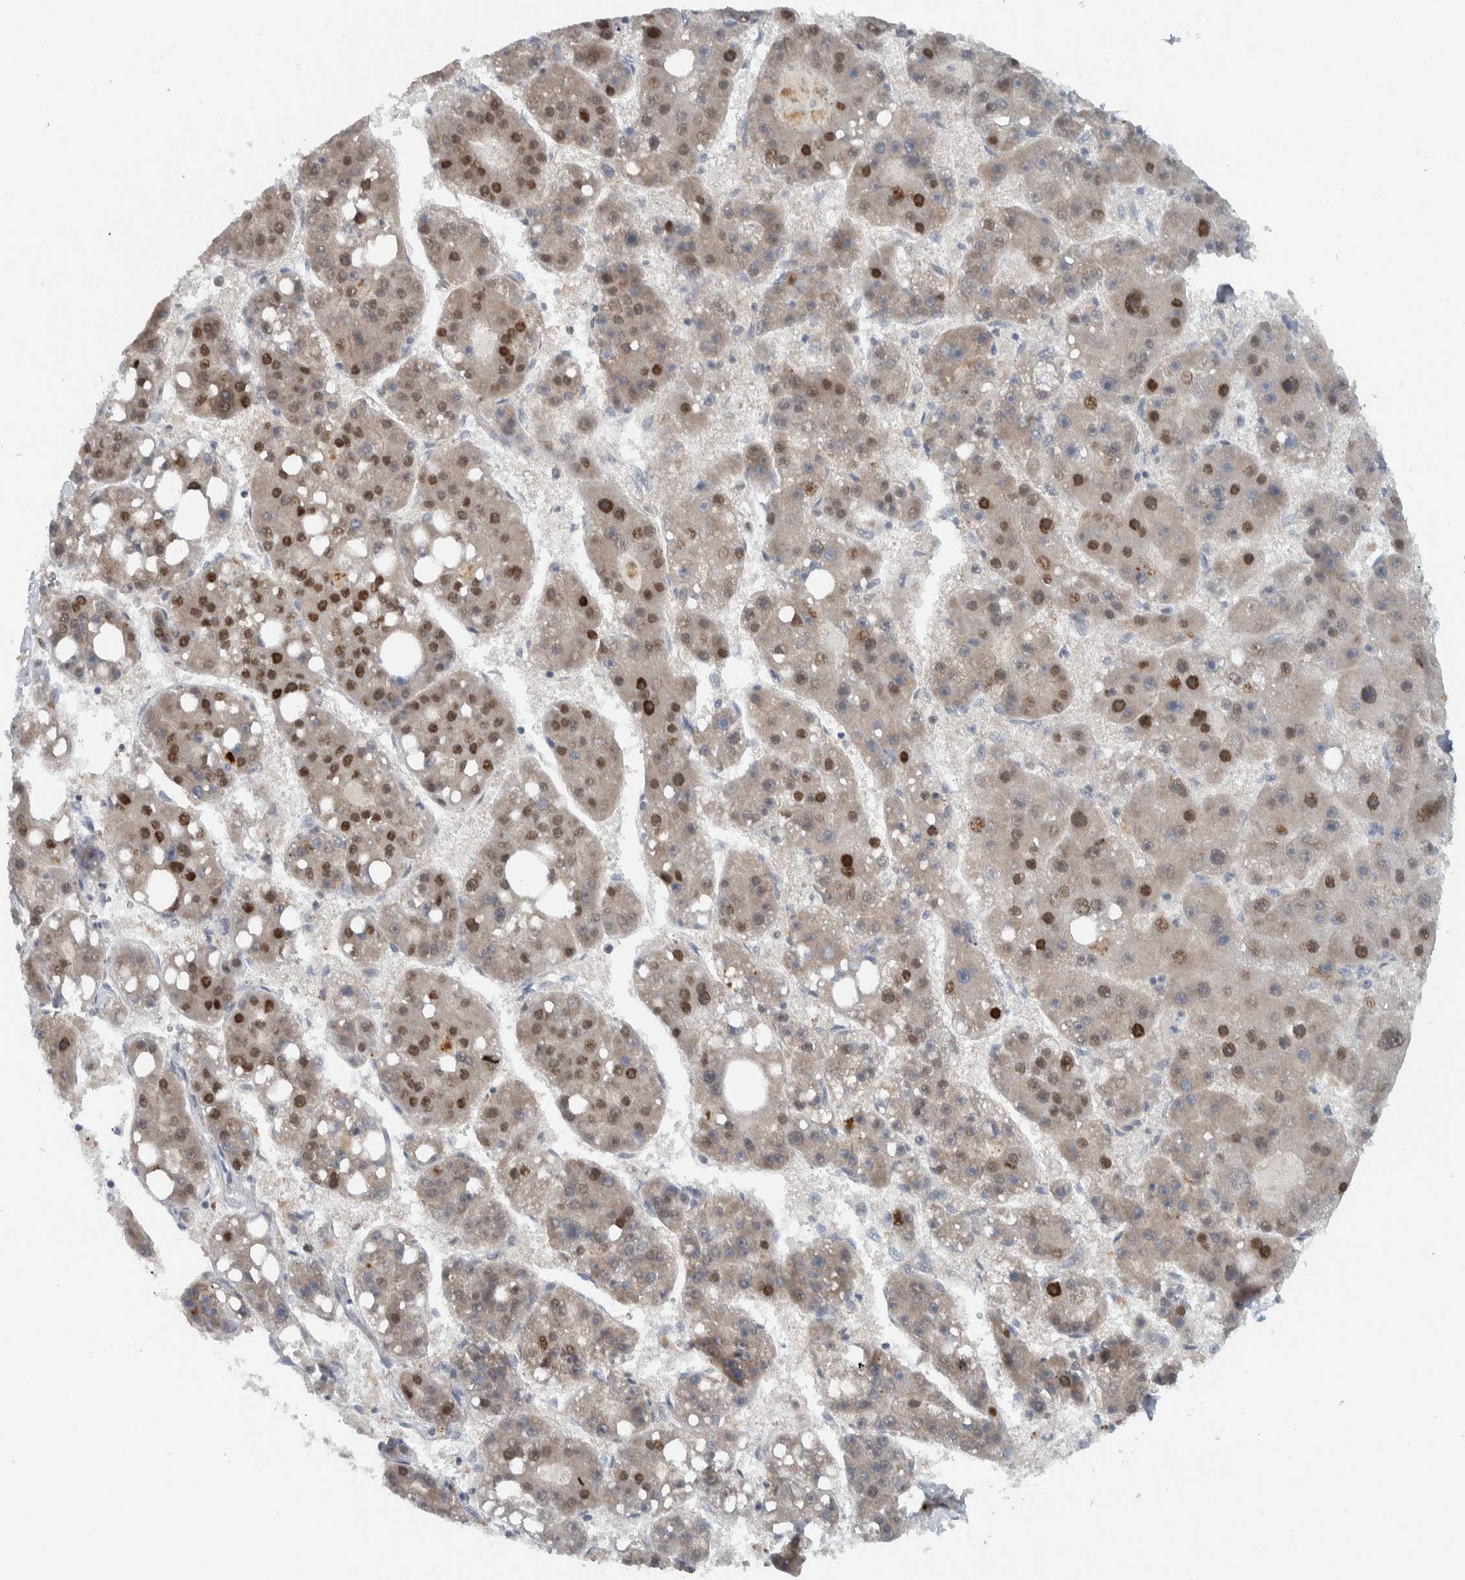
{"staining": {"intensity": "strong", "quantity": "25%-75%", "location": "nuclear"}, "tissue": "liver cancer", "cell_type": "Tumor cells", "image_type": "cancer", "snomed": [{"axis": "morphology", "description": "Carcinoma, Hepatocellular, NOS"}, {"axis": "topography", "description": "Liver"}], "caption": "This photomicrograph exhibits IHC staining of human liver cancer (hepatocellular carcinoma), with high strong nuclear positivity in approximately 25%-75% of tumor cells.", "gene": "ADPRM", "patient": {"sex": "female", "age": 61}}